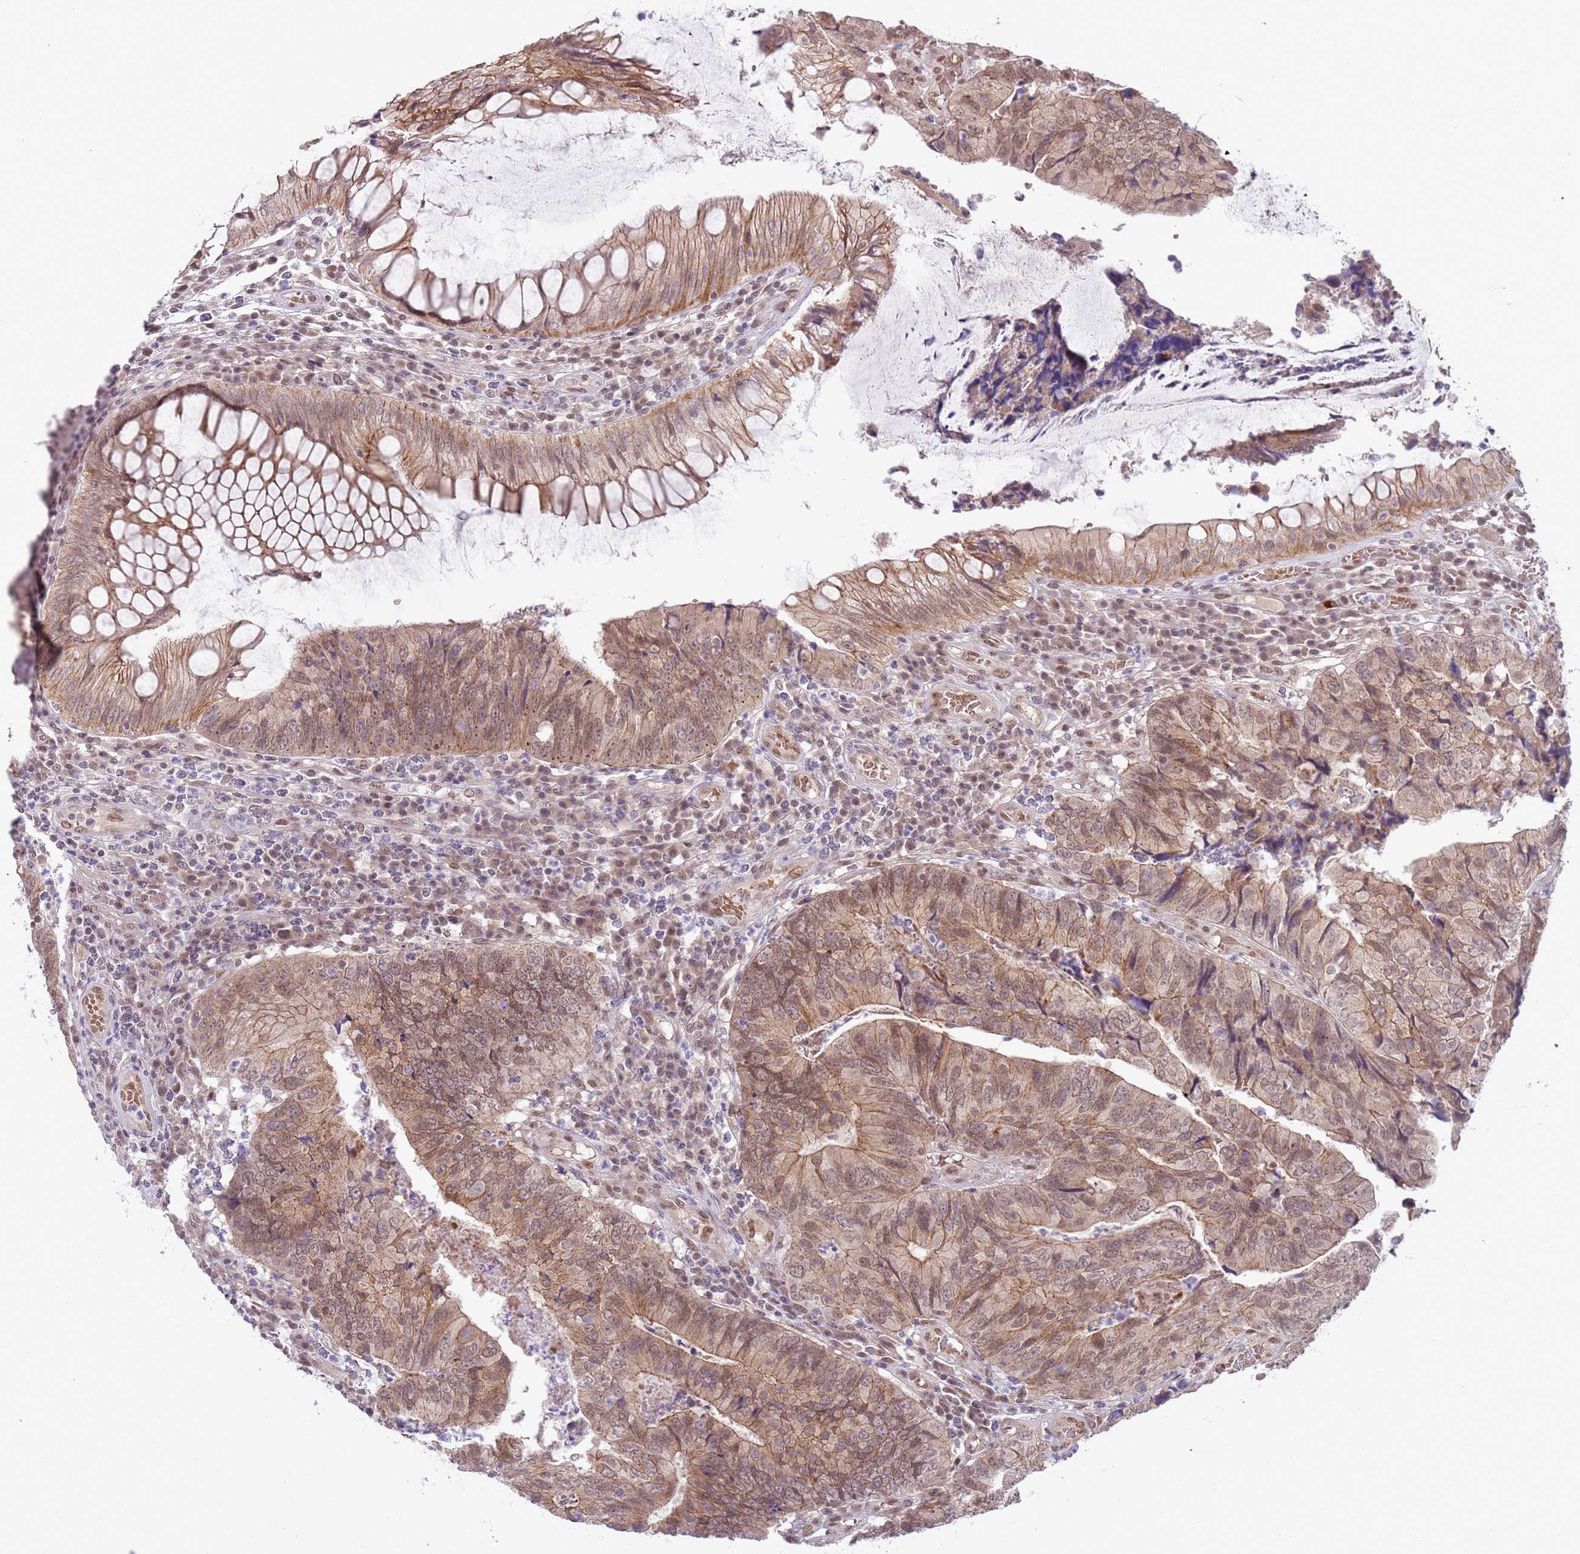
{"staining": {"intensity": "moderate", "quantity": ">75%", "location": "cytoplasmic/membranous,nuclear"}, "tissue": "colorectal cancer", "cell_type": "Tumor cells", "image_type": "cancer", "snomed": [{"axis": "morphology", "description": "Adenocarcinoma, NOS"}, {"axis": "topography", "description": "Colon"}], "caption": "Immunohistochemistry (IHC) image of neoplastic tissue: adenocarcinoma (colorectal) stained using immunohistochemistry (IHC) reveals medium levels of moderate protein expression localized specifically in the cytoplasmic/membranous and nuclear of tumor cells, appearing as a cytoplasmic/membranous and nuclear brown color.", "gene": "TM2D1", "patient": {"sex": "female", "age": 67}}